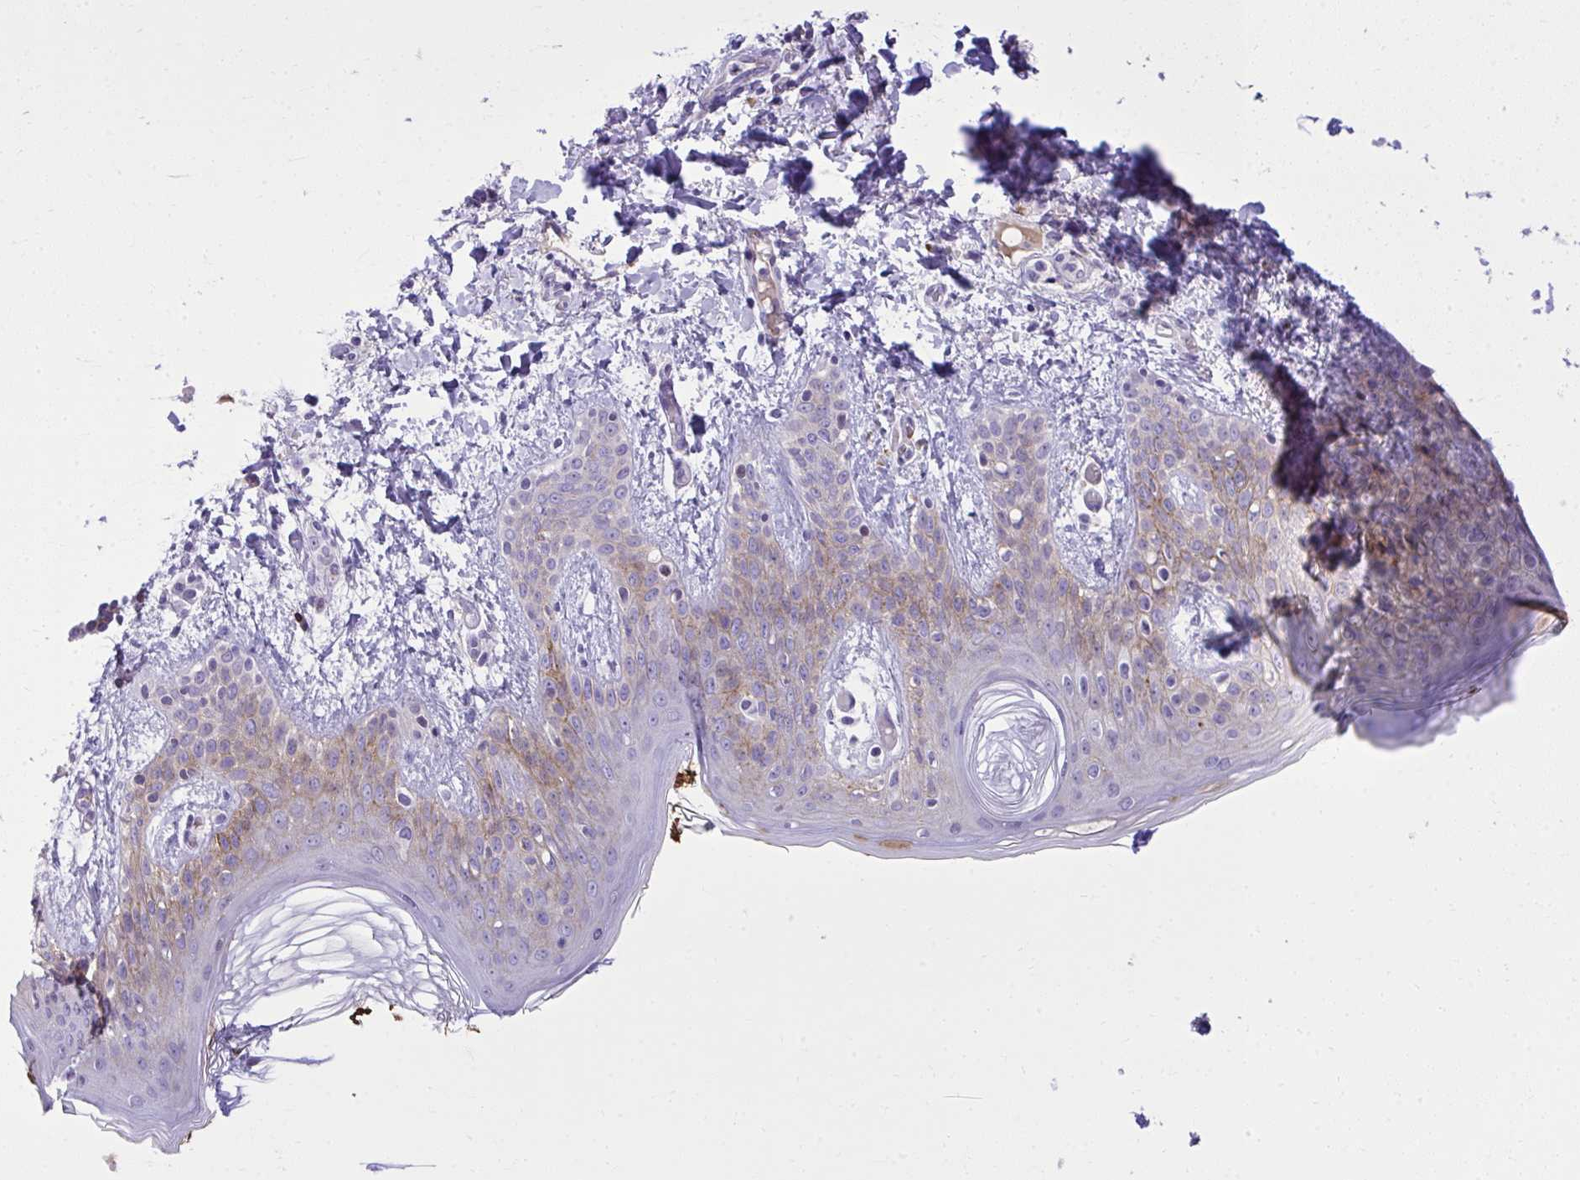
{"staining": {"intensity": "negative", "quantity": "none", "location": "none"}, "tissue": "skin", "cell_type": "Fibroblasts", "image_type": "normal", "snomed": [{"axis": "morphology", "description": "Normal tissue, NOS"}, {"axis": "topography", "description": "Skin"}], "caption": "This histopathology image is of normal skin stained with IHC to label a protein in brown with the nuclei are counter-stained blue. There is no expression in fibroblasts.", "gene": "PITPNM3", "patient": {"sex": "male", "age": 16}}